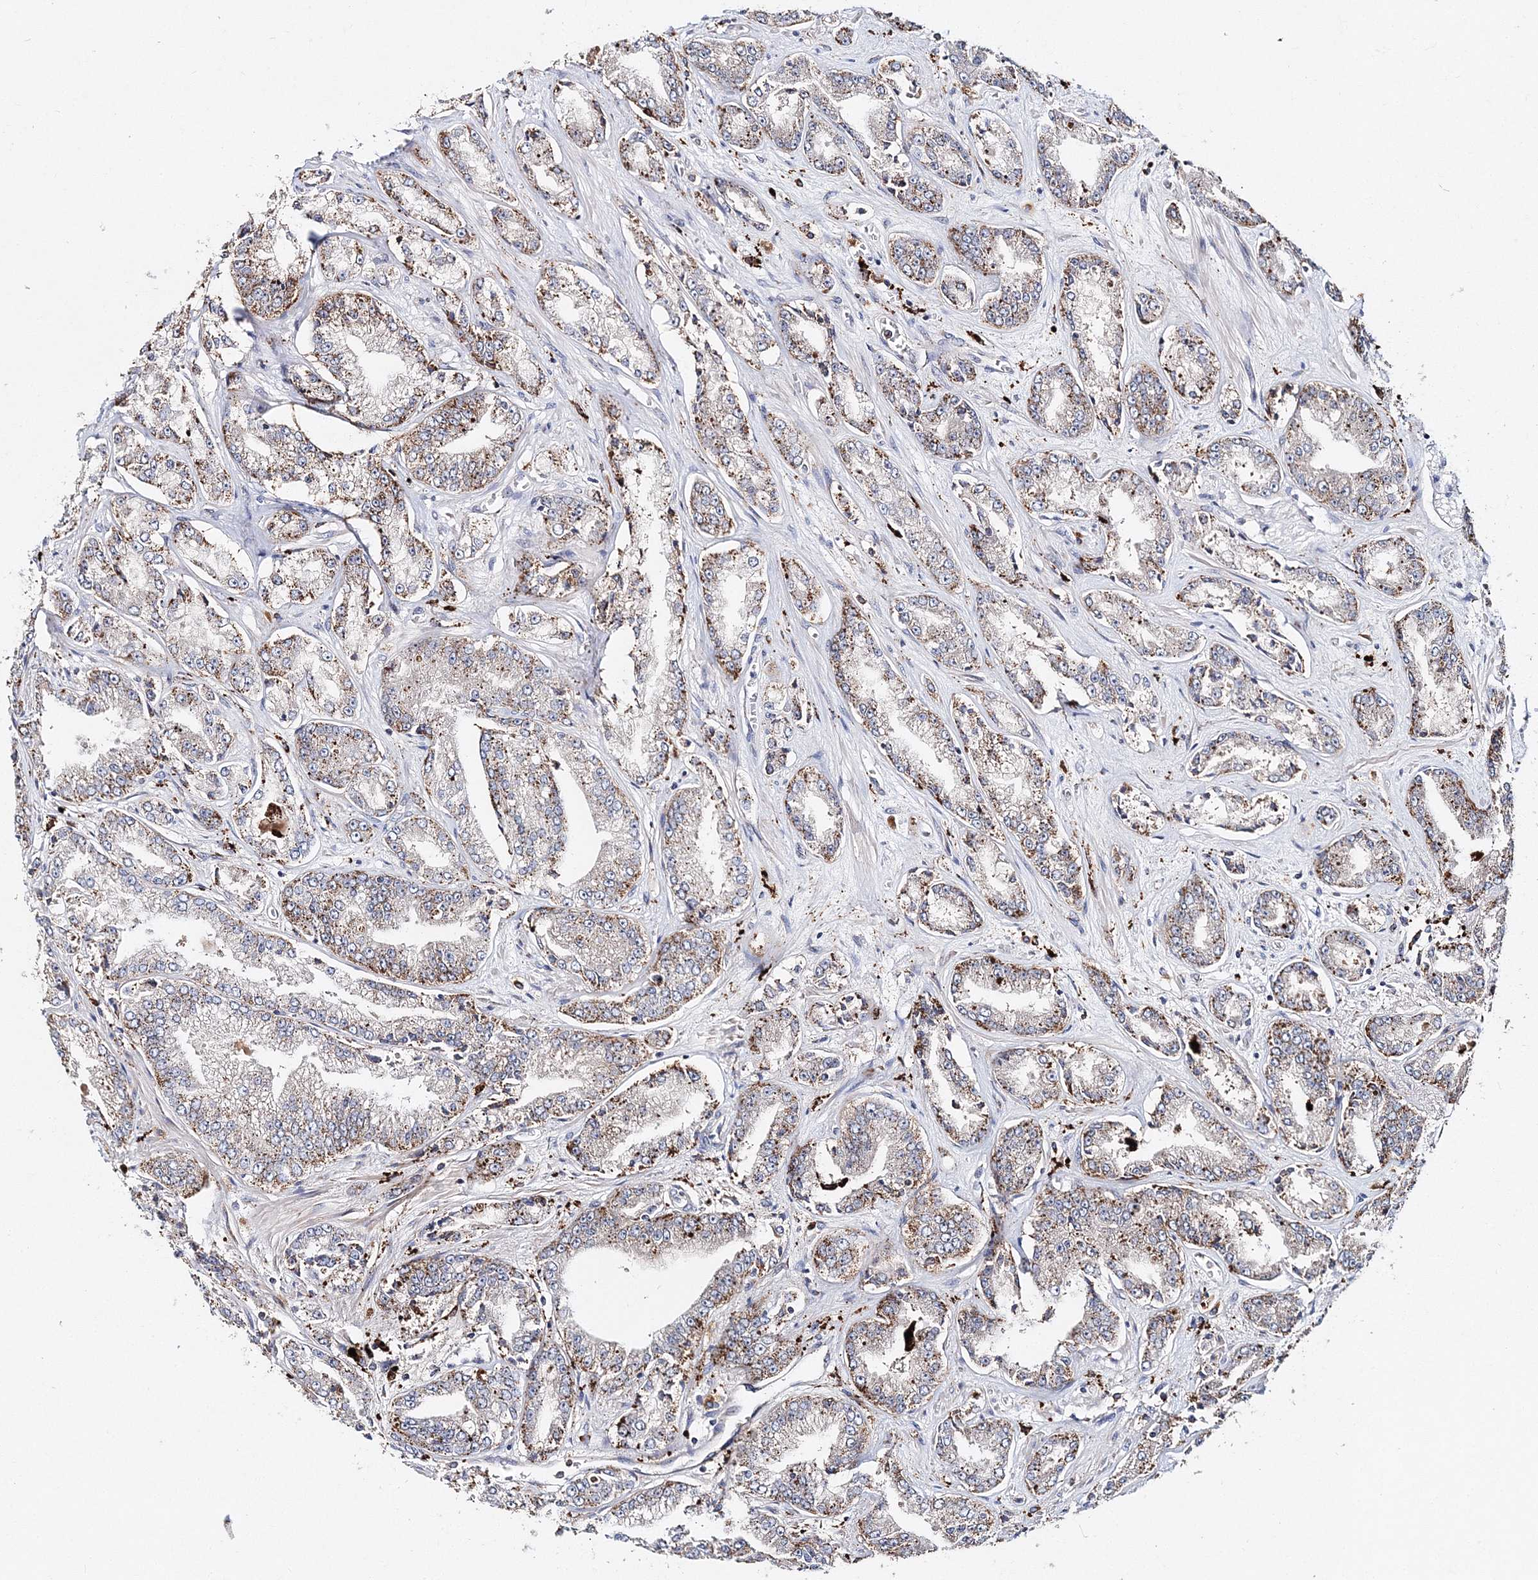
{"staining": {"intensity": "moderate", "quantity": ">75%", "location": "cytoplasmic/membranous"}, "tissue": "prostate cancer", "cell_type": "Tumor cells", "image_type": "cancer", "snomed": [{"axis": "morphology", "description": "Adenocarcinoma, High grade"}, {"axis": "topography", "description": "Prostate"}], "caption": "Human prostate cancer (adenocarcinoma (high-grade)) stained for a protein (brown) reveals moderate cytoplasmic/membranous positive expression in approximately >75% of tumor cells.", "gene": "C3orf38", "patient": {"sex": "male", "age": 71}}